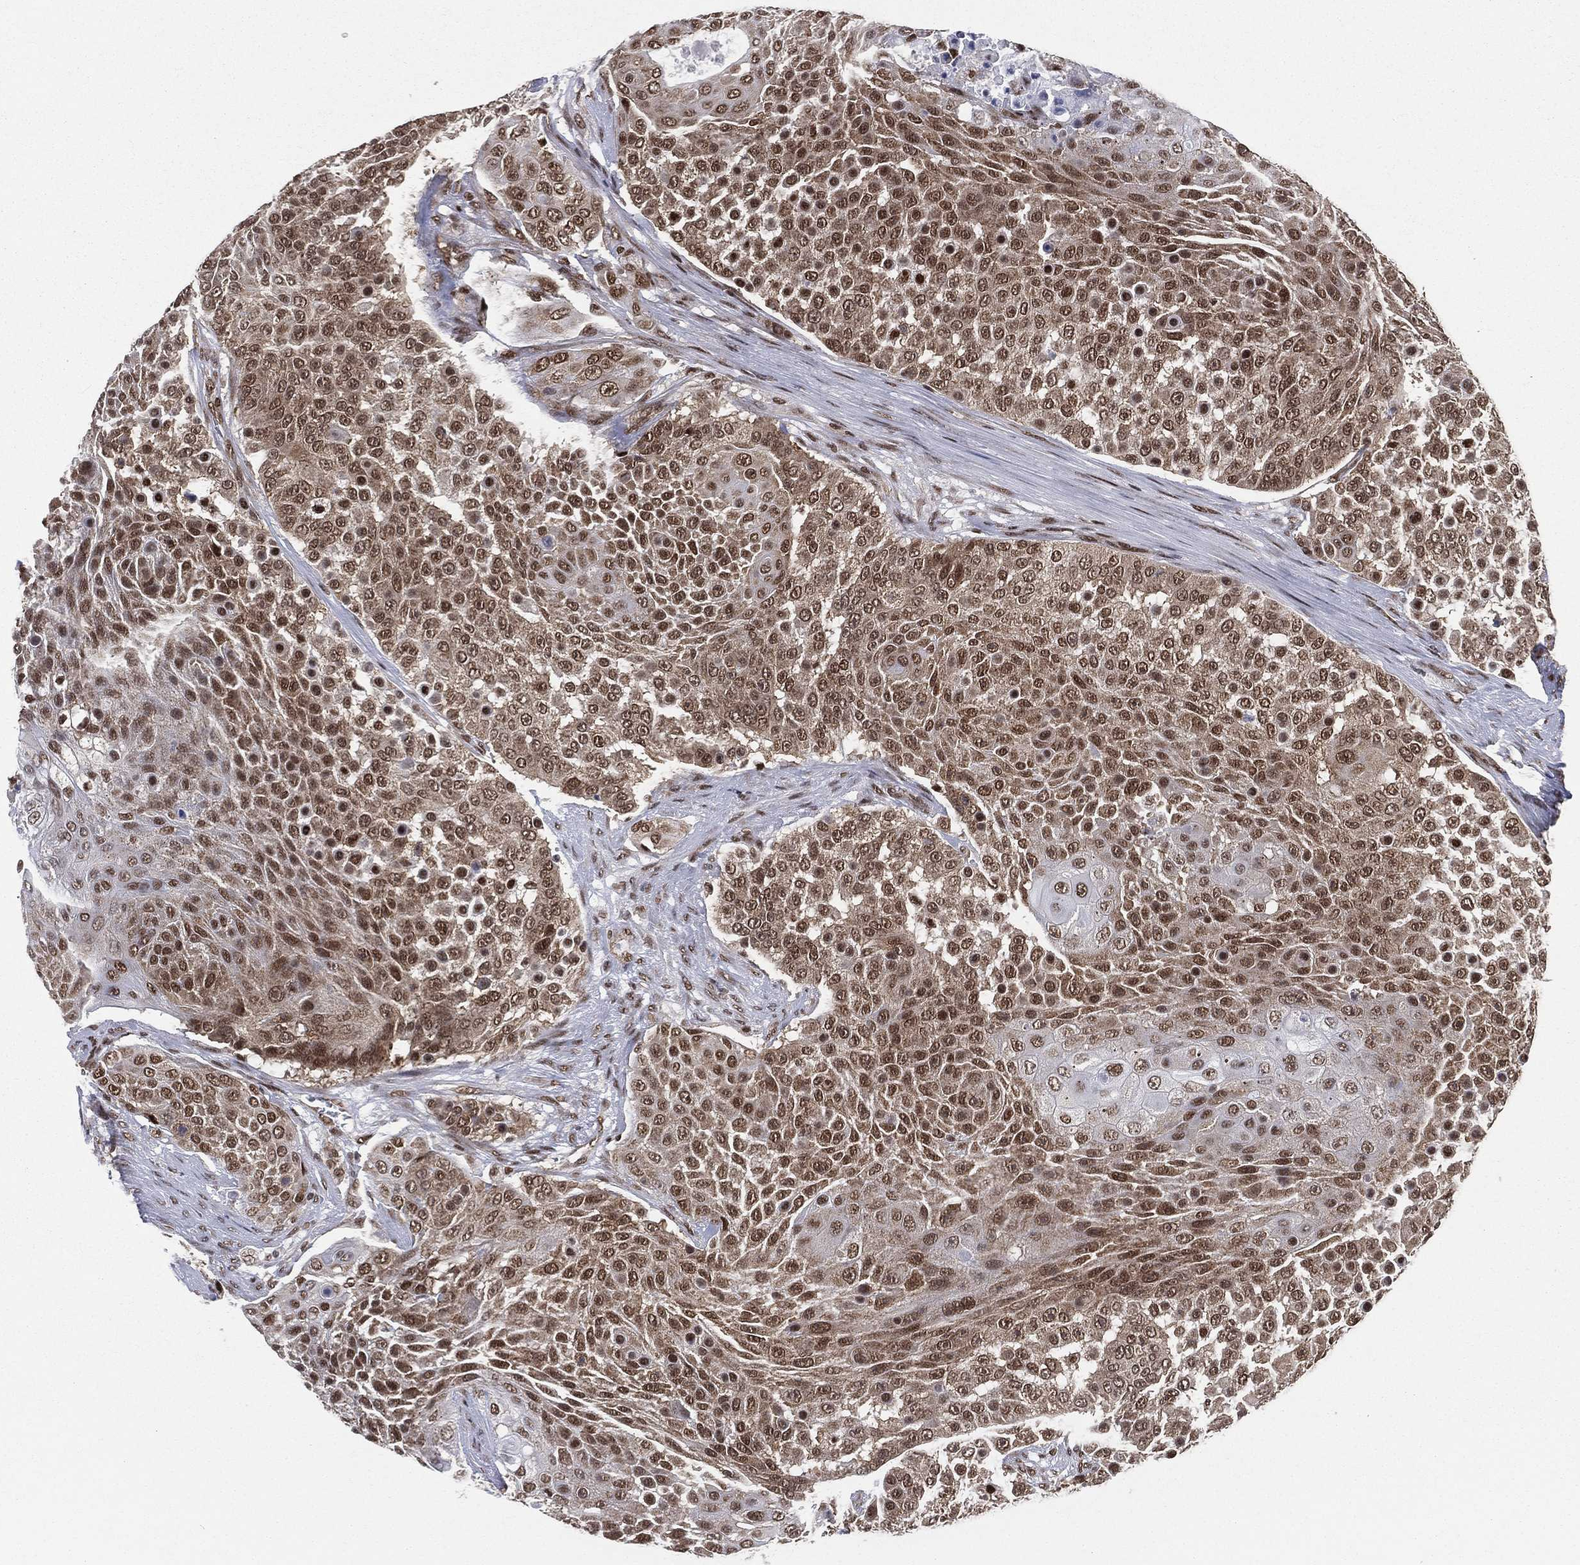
{"staining": {"intensity": "moderate", "quantity": ">75%", "location": "nuclear"}, "tissue": "urothelial cancer", "cell_type": "Tumor cells", "image_type": "cancer", "snomed": [{"axis": "morphology", "description": "Urothelial carcinoma, High grade"}, {"axis": "topography", "description": "Urinary bladder"}], "caption": "This micrograph shows immunohistochemistry (IHC) staining of human high-grade urothelial carcinoma, with medium moderate nuclear positivity in about >75% of tumor cells.", "gene": "FUBP3", "patient": {"sex": "female", "age": 63}}